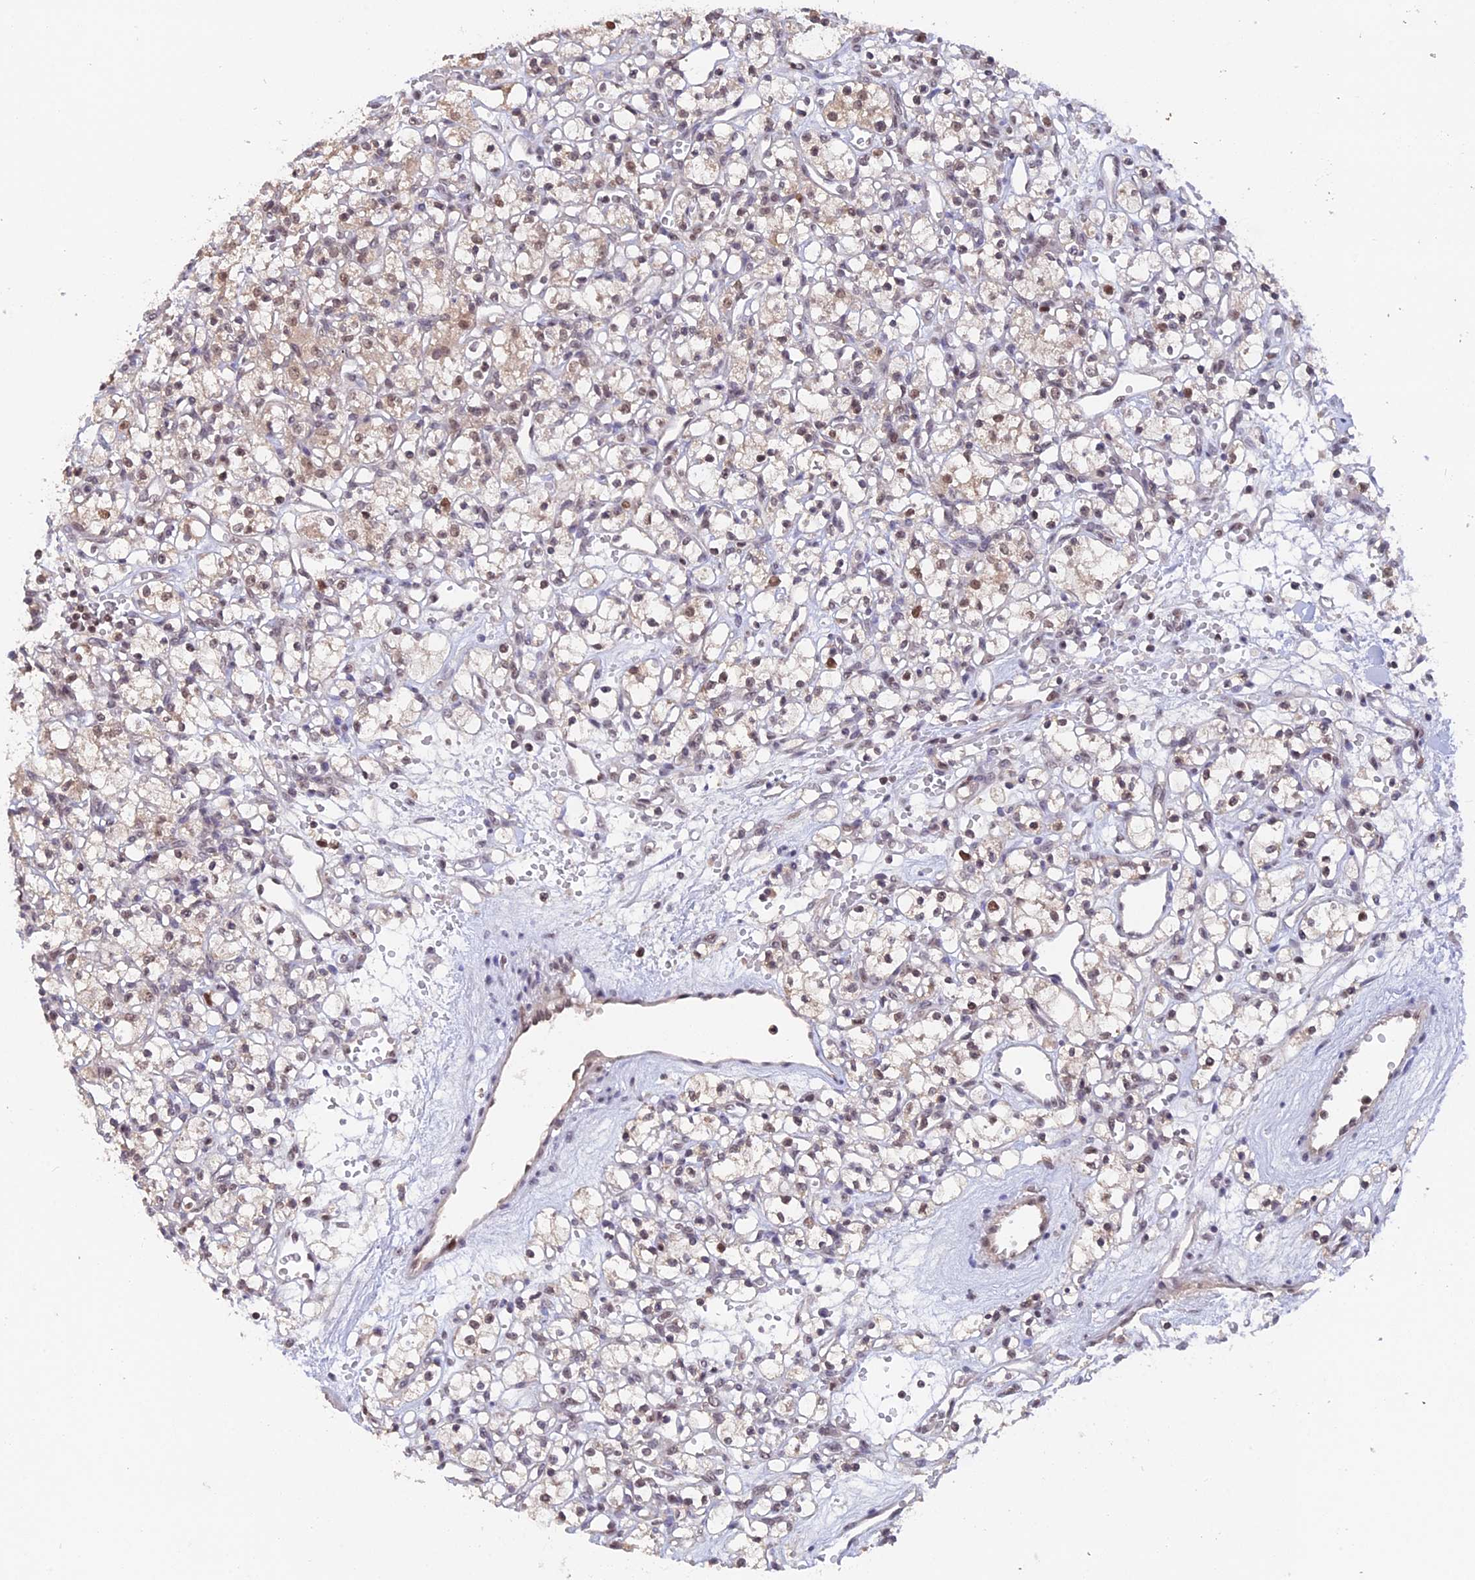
{"staining": {"intensity": "weak", "quantity": "25%-75%", "location": "nuclear"}, "tissue": "renal cancer", "cell_type": "Tumor cells", "image_type": "cancer", "snomed": [{"axis": "morphology", "description": "Adenocarcinoma, NOS"}, {"axis": "topography", "description": "Kidney"}], "caption": "Adenocarcinoma (renal) was stained to show a protein in brown. There is low levels of weak nuclear staining in approximately 25%-75% of tumor cells.", "gene": "RFC5", "patient": {"sex": "female", "age": 59}}